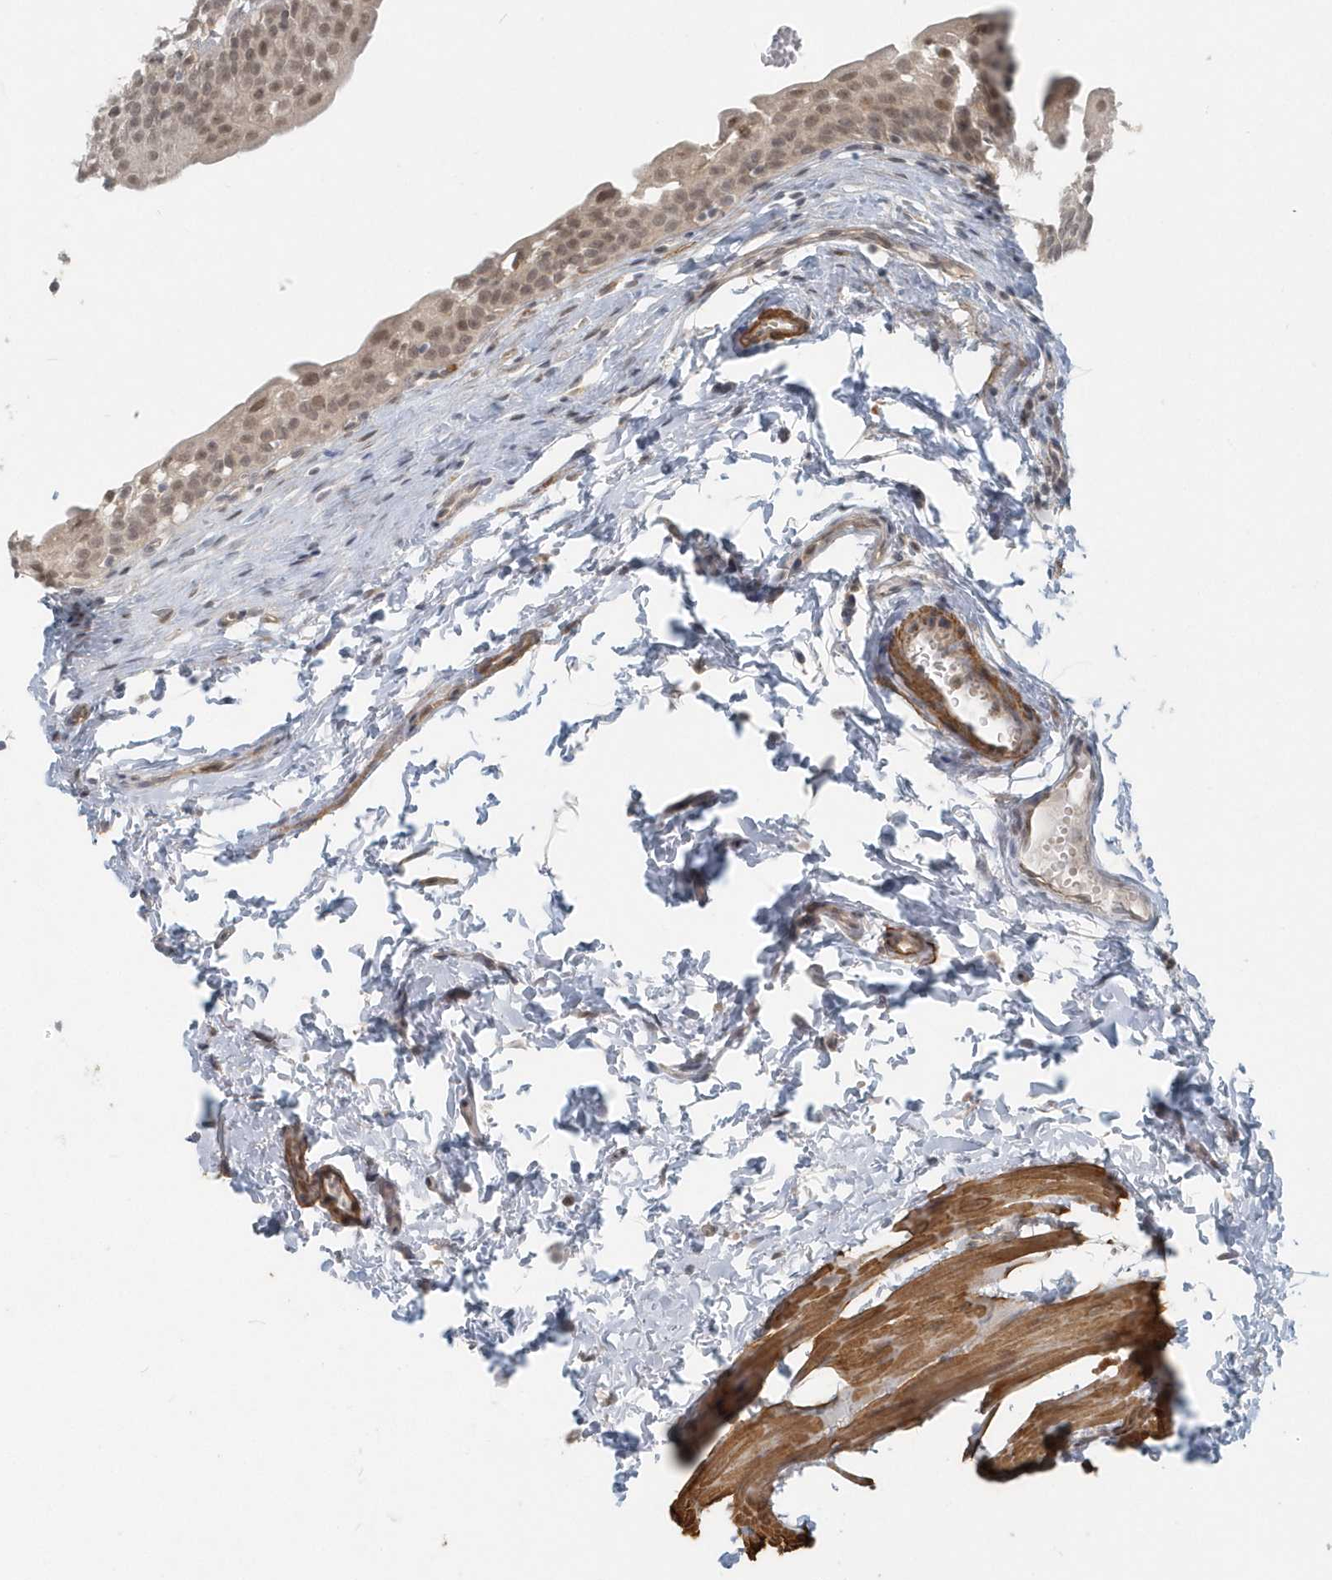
{"staining": {"intensity": "weak", "quantity": "25%-75%", "location": "nuclear"}, "tissue": "urinary bladder", "cell_type": "Urothelial cells", "image_type": "normal", "snomed": [{"axis": "morphology", "description": "Normal tissue, NOS"}, {"axis": "topography", "description": "Urinary bladder"}], "caption": "Weak nuclear positivity is seen in approximately 25%-75% of urothelial cells in benign urinary bladder.", "gene": "NAPB", "patient": {"sex": "male", "age": 51}}